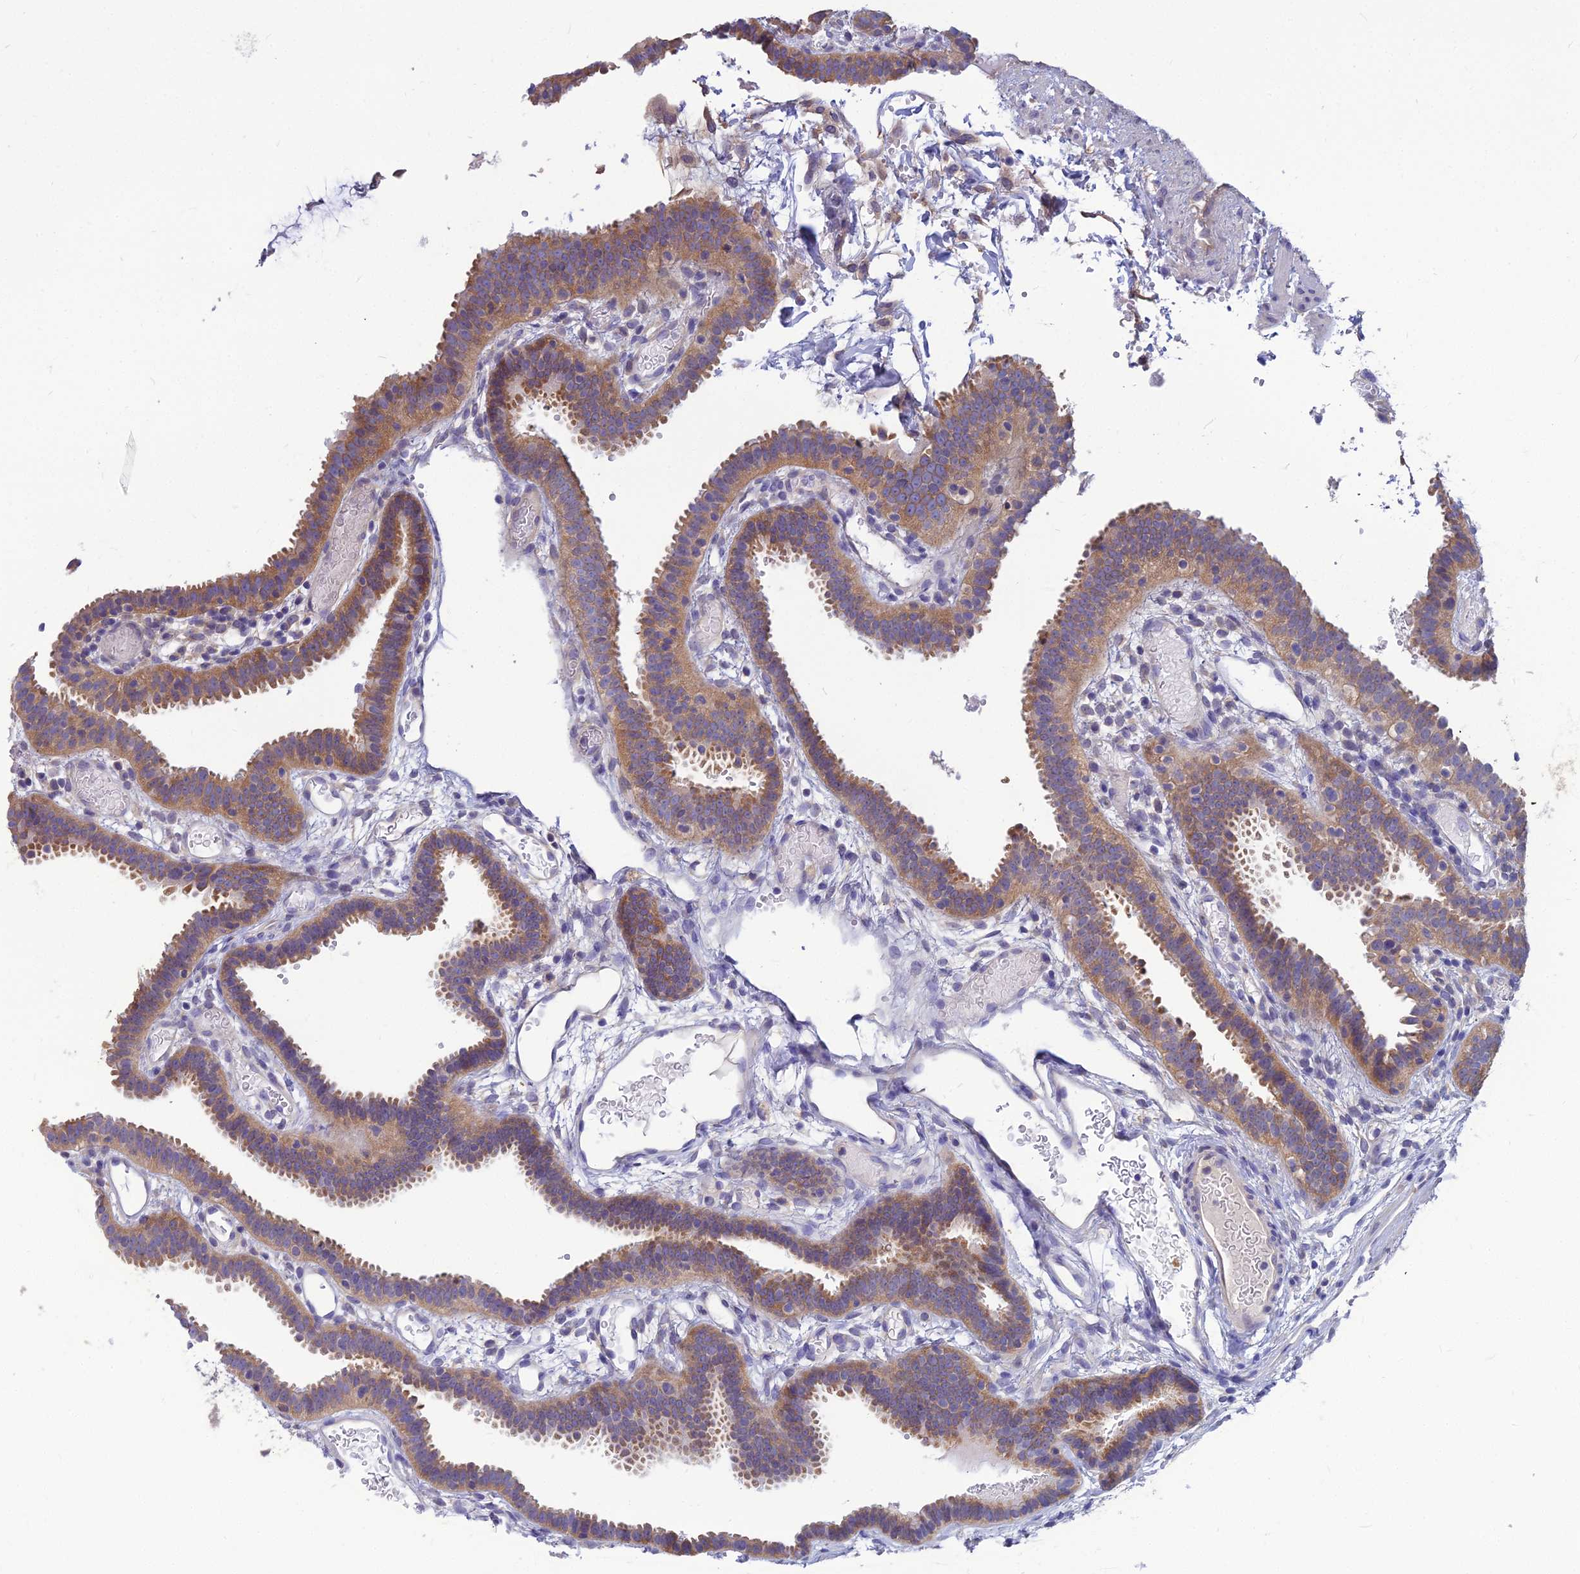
{"staining": {"intensity": "moderate", "quantity": ">75%", "location": "cytoplasmic/membranous"}, "tissue": "fallopian tube", "cell_type": "Glandular cells", "image_type": "normal", "snomed": [{"axis": "morphology", "description": "Normal tissue, NOS"}, {"axis": "topography", "description": "Fallopian tube"}], "caption": "Immunohistochemistry (IHC) of benign fallopian tube reveals medium levels of moderate cytoplasmic/membranous positivity in approximately >75% of glandular cells. The staining is performed using DAB (3,3'-diaminobenzidine) brown chromogen to label protein expression. The nuclei are counter-stained blue using hematoxylin.", "gene": "MVD", "patient": {"sex": "female", "age": 37}}